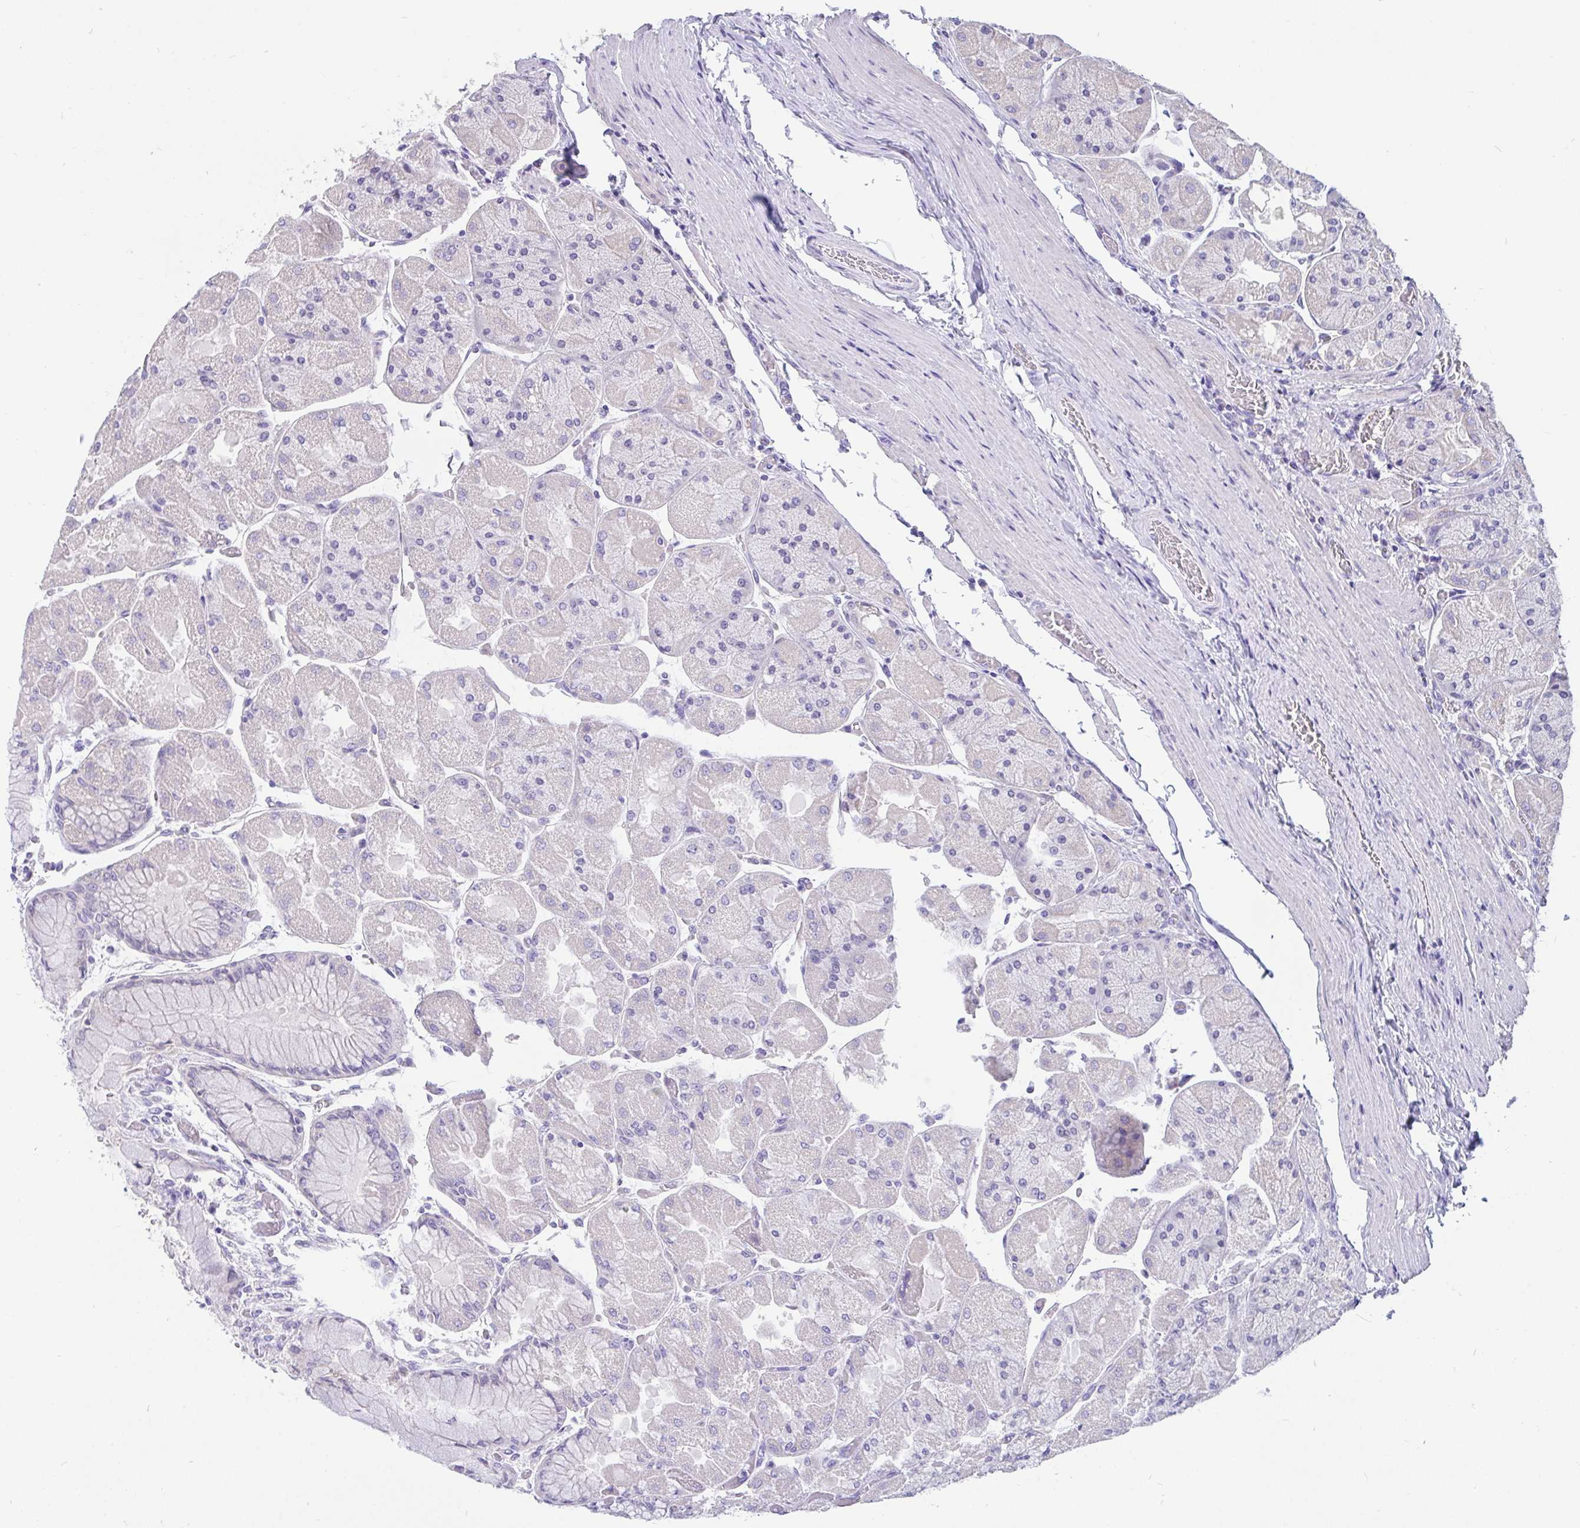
{"staining": {"intensity": "negative", "quantity": "none", "location": "none"}, "tissue": "stomach", "cell_type": "Glandular cells", "image_type": "normal", "snomed": [{"axis": "morphology", "description": "Normal tissue, NOS"}, {"axis": "topography", "description": "Stomach"}], "caption": "This is a photomicrograph of immunohistochemistry (IHC) staining of unremarkable stomach, which shows no expression in glandular cells.", "gene": "INTS5", "patient": {"sex": "female", "age": 61}}